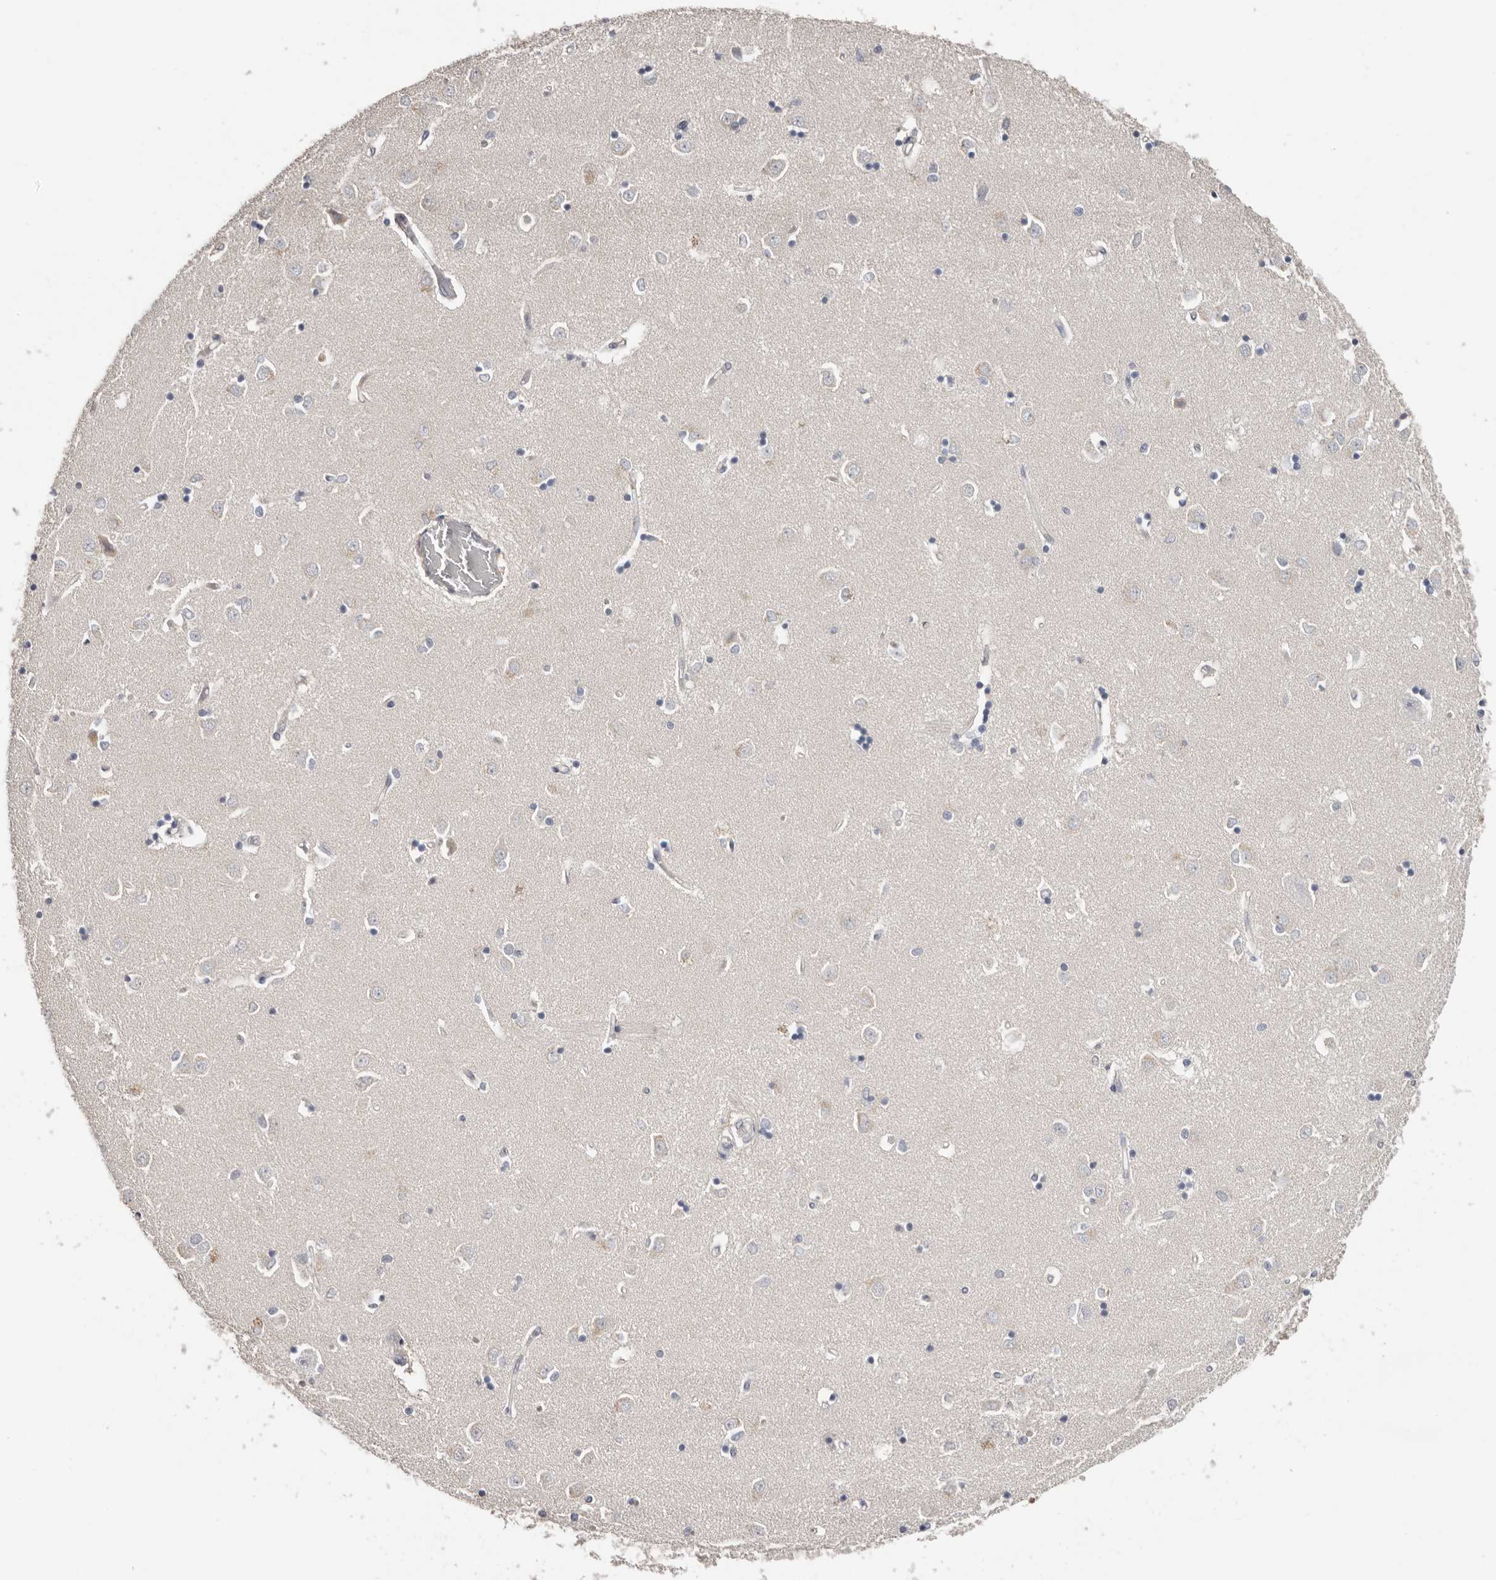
{"staining": {"intensity": "negative", "quantity": "none", "location": "none"}, "tissue": "caudate", "cell_type": "Glial cells", "image_type": "normal", "snomed": [{"axis": "morphology", "description": "Normal tissue, NOS"}, {"axis": "topography", "description": "Lateral ventricle wall"}], "caption": "Glial cells are negative for brown protein staining in benign caudate. (Immunohistochemistry, brightfield microscopy, high magnification).", "gene": "S100A14", "patient": {"sex": "male", "age": 45}}